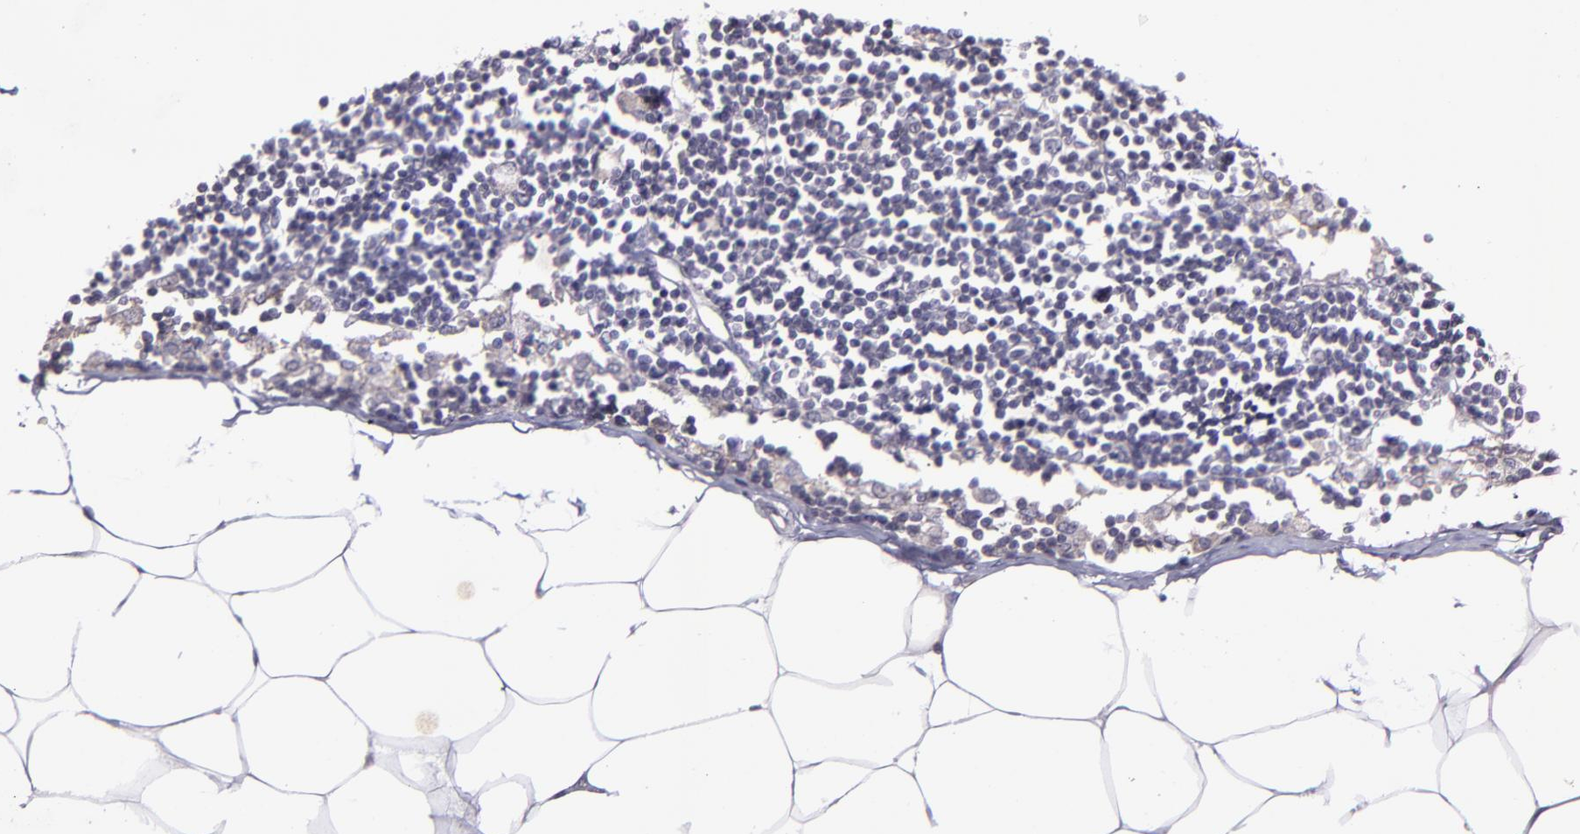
{"staining": {"intensity": "negative", "quantity": "none", "location": "none"}, "tissue": "adipose tissue", "cell_type": "Adipocytes", "image_type": "normal", "snomed": [{"axis": "morphology", "description": "Normal tissue, NOS"}, {"axis": "morphology", "description": "Adenocarcinoma, NOS"}, {"axis": "topography", "description": "Colon"}, {"axis": "topography", "description": "Peripheral nerve tissue"}], "caption": "IHC image of normal adipose tissue: adipose tissue stained with DAB (3,3'-diaminobenzidine) displays no significant protein expression in adipocytes.", "gene": "MASP1", "patient": {"sex": "male", "age": 14}}